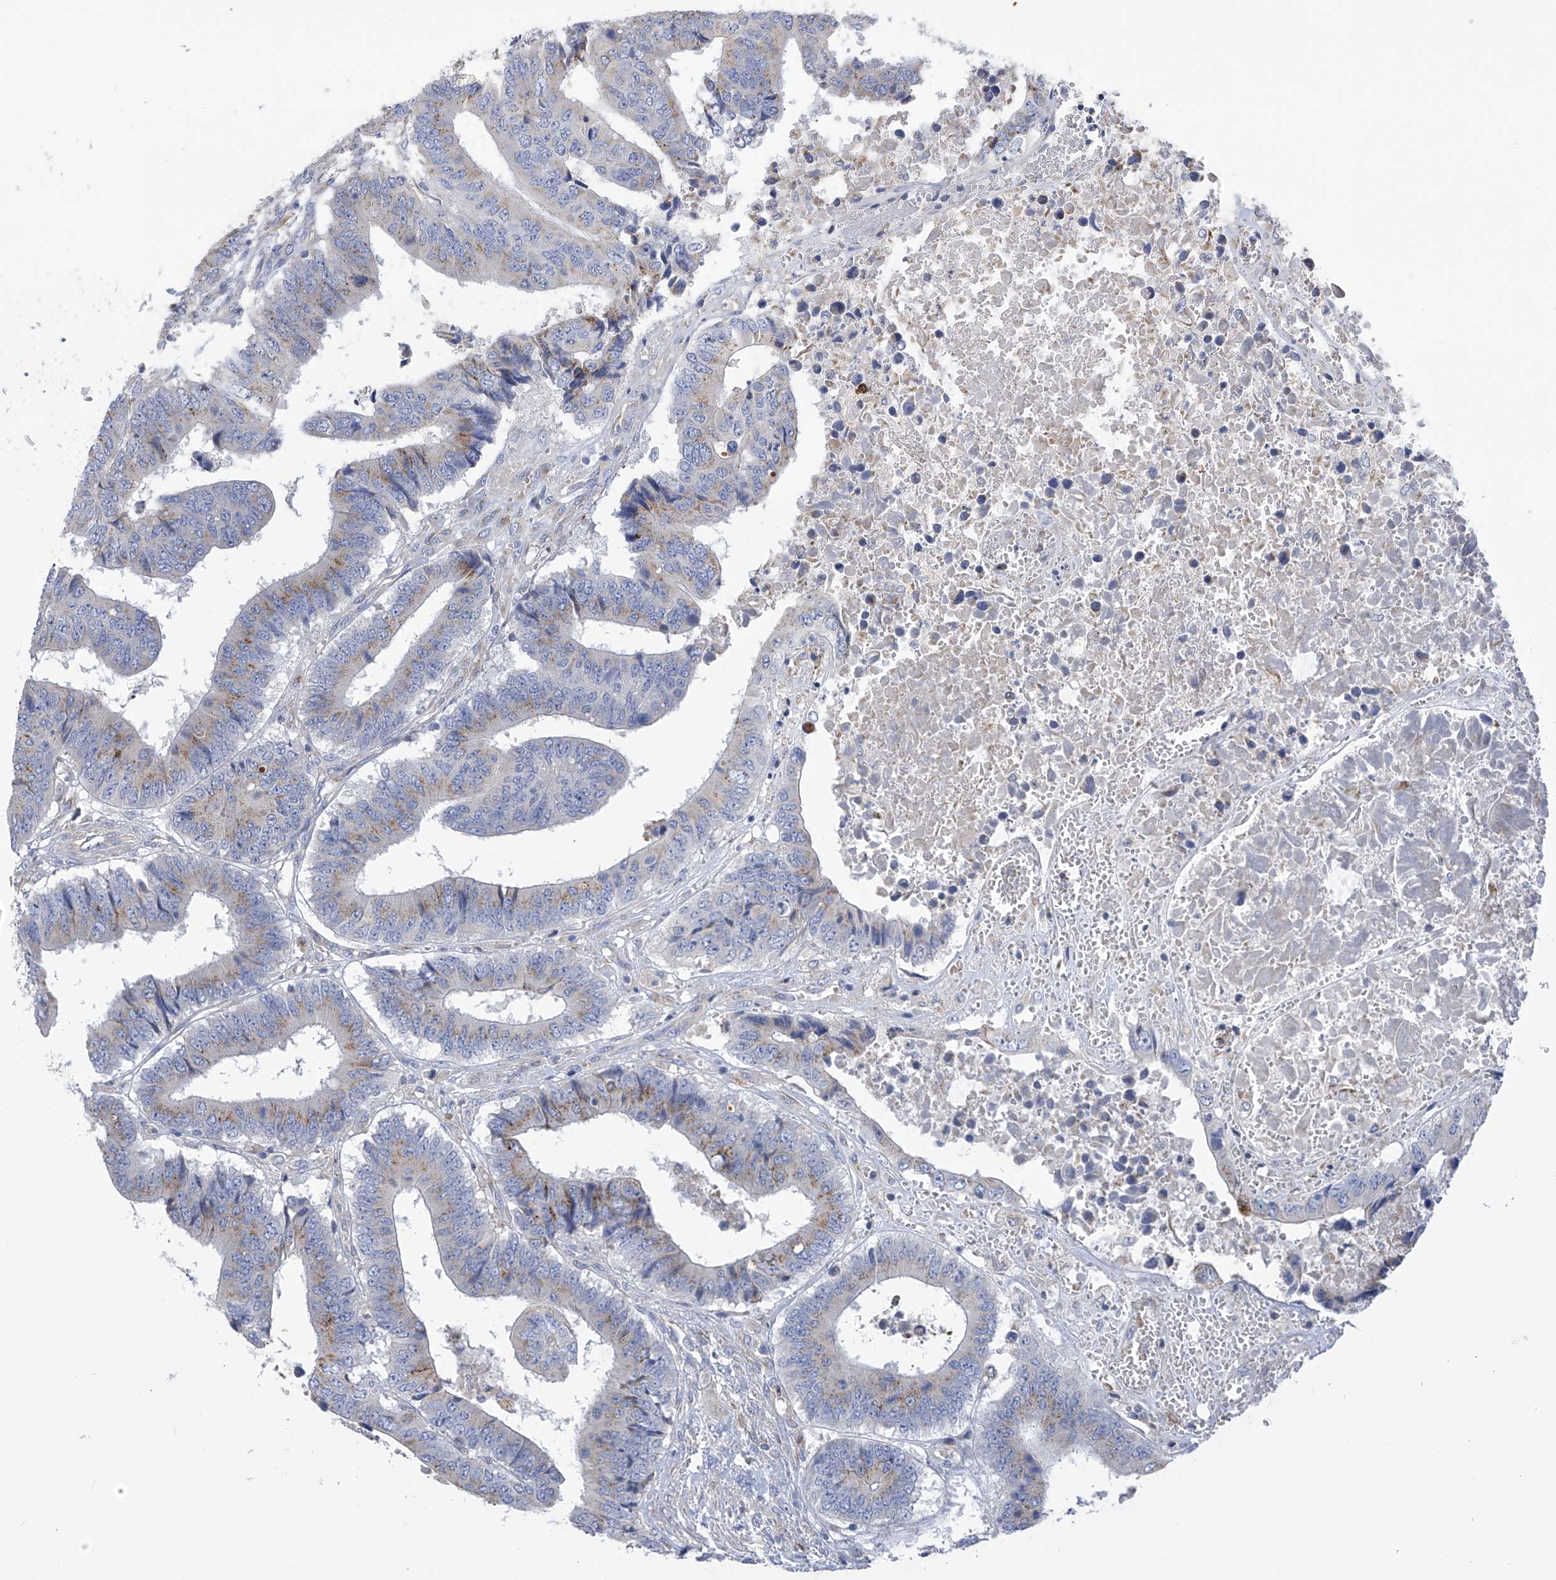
{"staining": {"intensity": "weak", "quantity": "<25%", "location": "cytoplasmic/membranous"}, "tissue": "colorectal cancer", "cell_type": "Tumor cells", "image_type": "cancer", "snomed": [{"axis": "morphology", "description": "Adenocarcinoma, NOS"}, {"axis": "topography", "description": "Rectum"}], "caption": "Photomicrograph shows no significant protein staining in tumor cells of colorectal cancer (adenocarcinoma).", "gene": "ITM2B", "patient": {"sex": "male", "age": 84}}